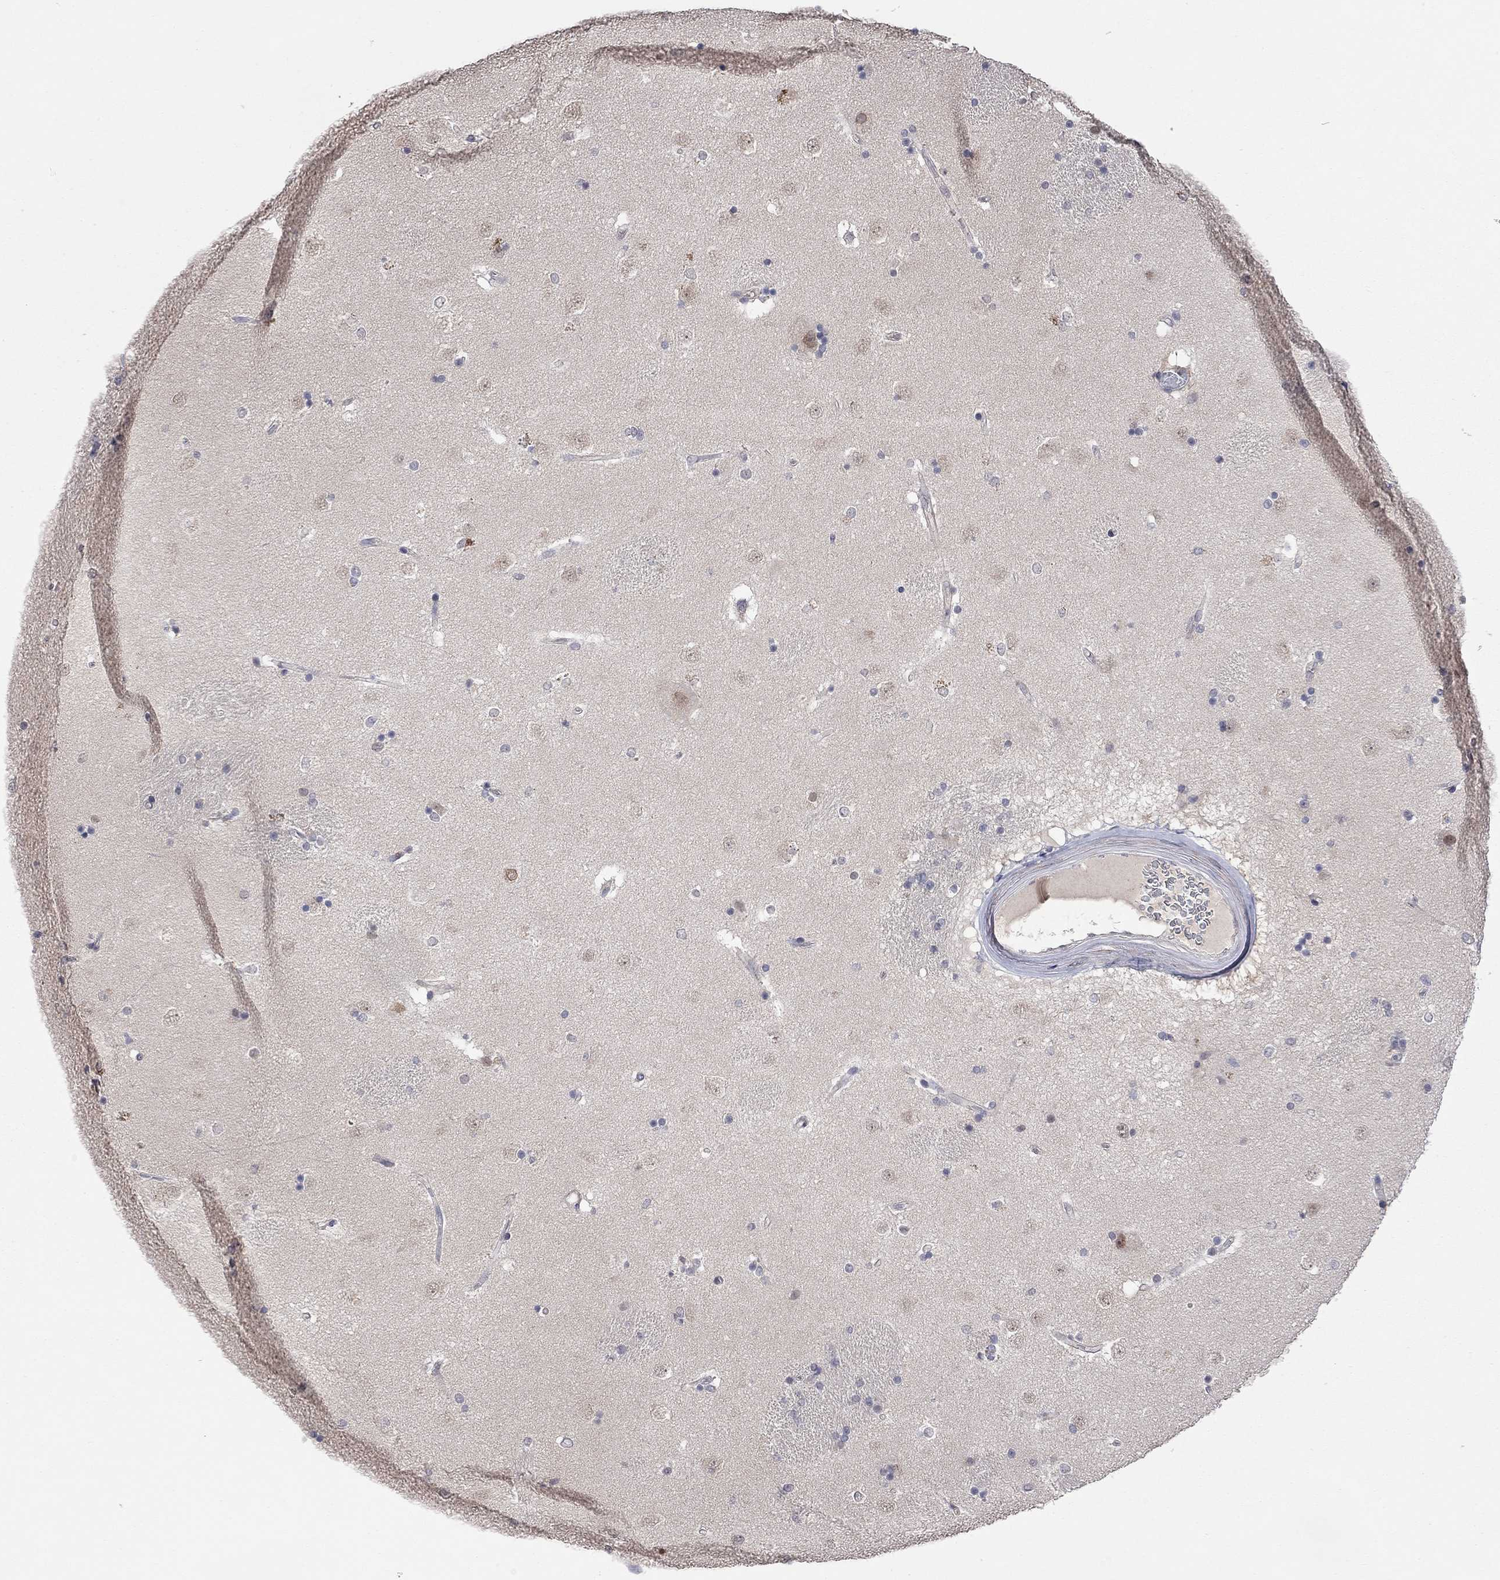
{"staining": {"intensity": "negative", "quantity": "none", "location": "none"}, "tissue": "caudate", "cell_type": "Glial cells", "image_type": "normal", "snomed": [{"axis": "morphology", "description": "Normal tissue, NOS"}, {"axis": "topography", "description": "Lateral ventricle wall"}], "caption": "IHC micrograph of benign caudate stained for a protein (brown), which displays no staining in glial cells.", "gene": "FABP12", "patient": {"sex": "male", "age": 51}}